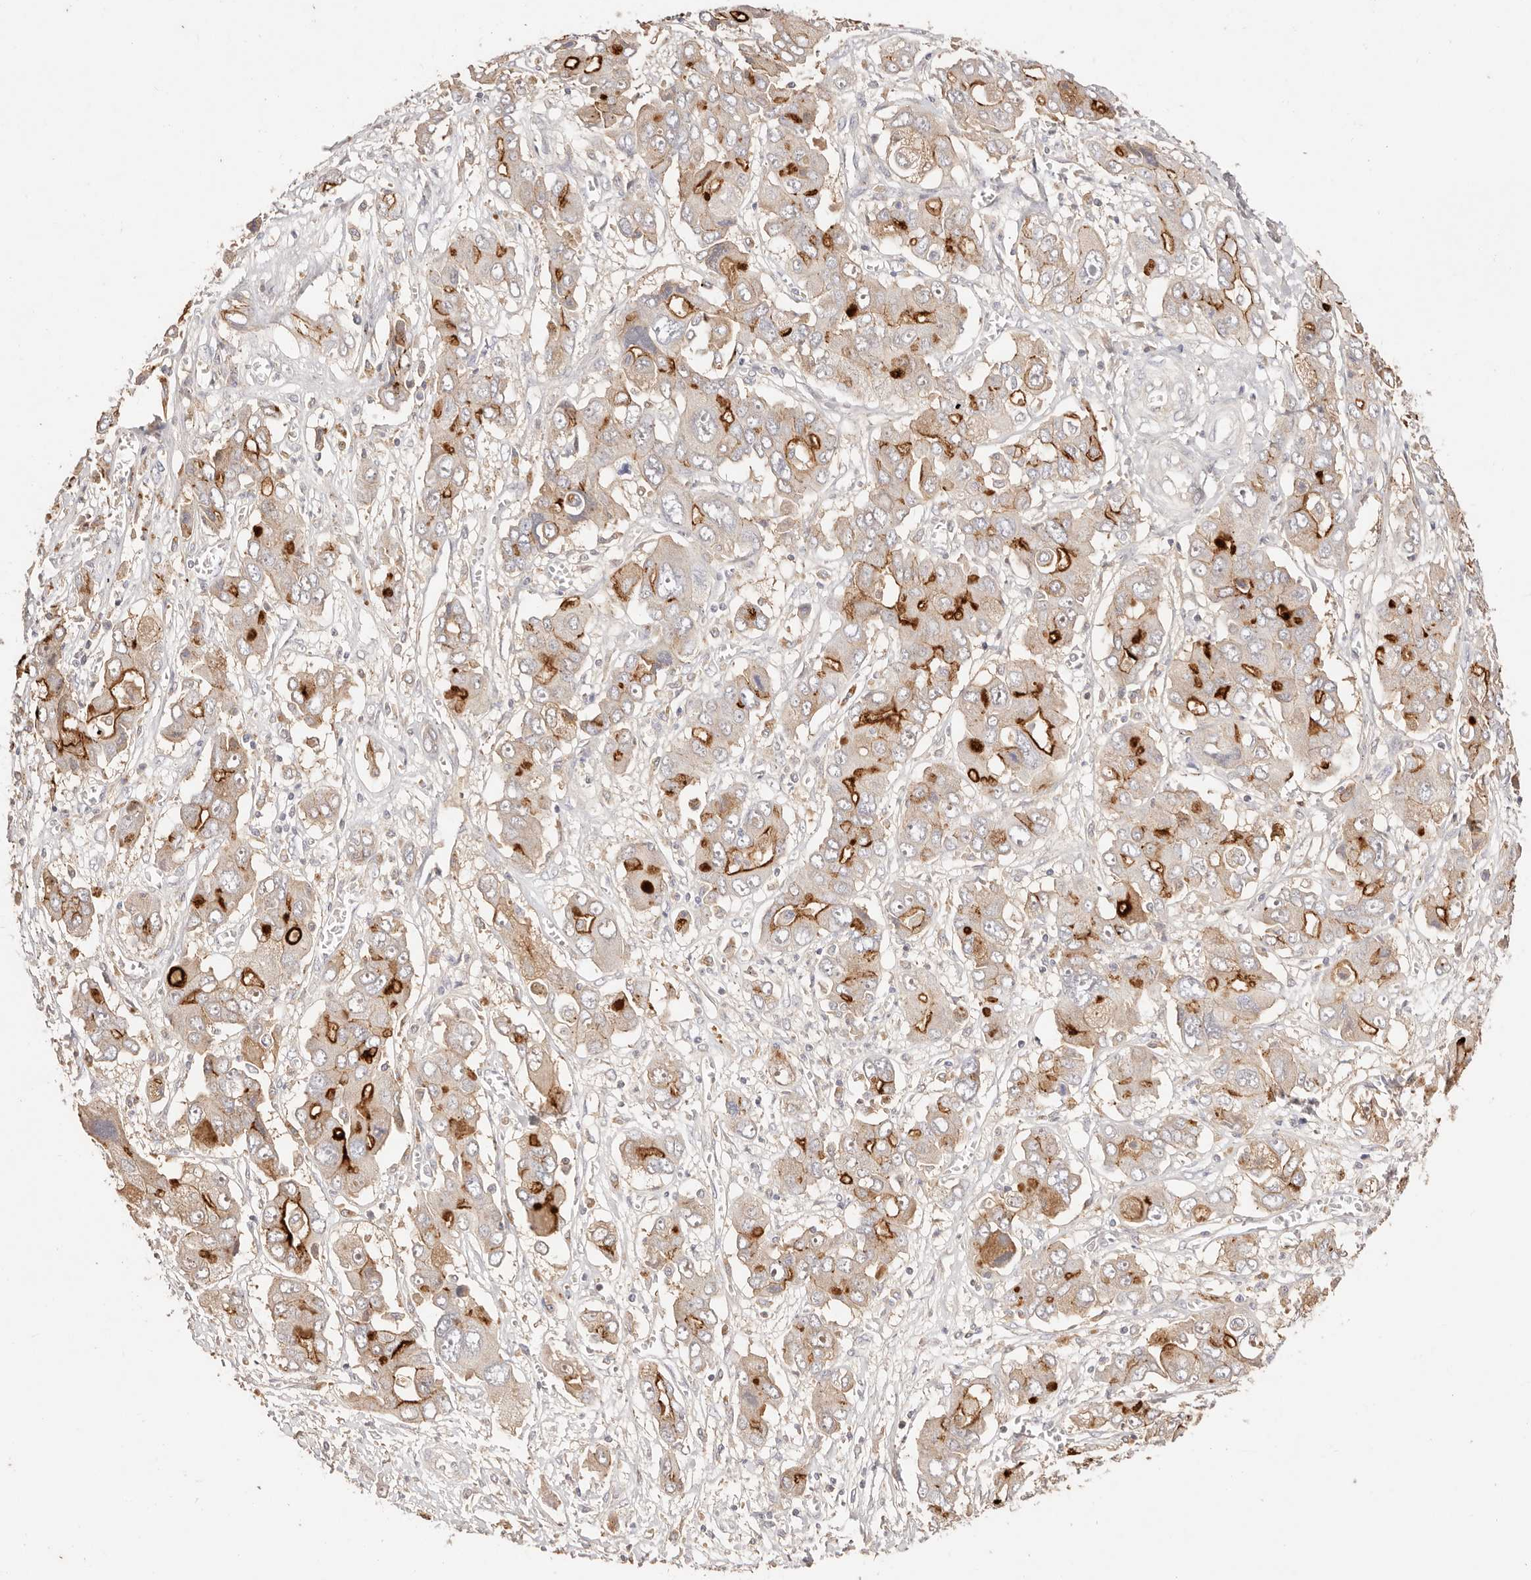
{"staining": {"intensity": "strong", "quantity": "25%-75%", "location": "cytoplasmic/membranous"}, "tissue": "liver cancer", "cell_type": "Tumor cells", "image_type": "cancer", "snomed": [{"axis": "morphology", "description": "Cholangiocarcinoma"}, {"axis": "topography", "description": "Liver"}], "caption": "DAB (3,3'-diaminobenzidine) immunohistochemical staining of human cholangiocarcinoma (liver) demonstrates strong cytoplasmic/membranous protein staining in approximately 25%-75% of tumor cells. (brown staining indicates protein expression, while blue staining denotes nuclei).", "gene": "CXADR", "patient": {"sex": "male", "age": 67}}